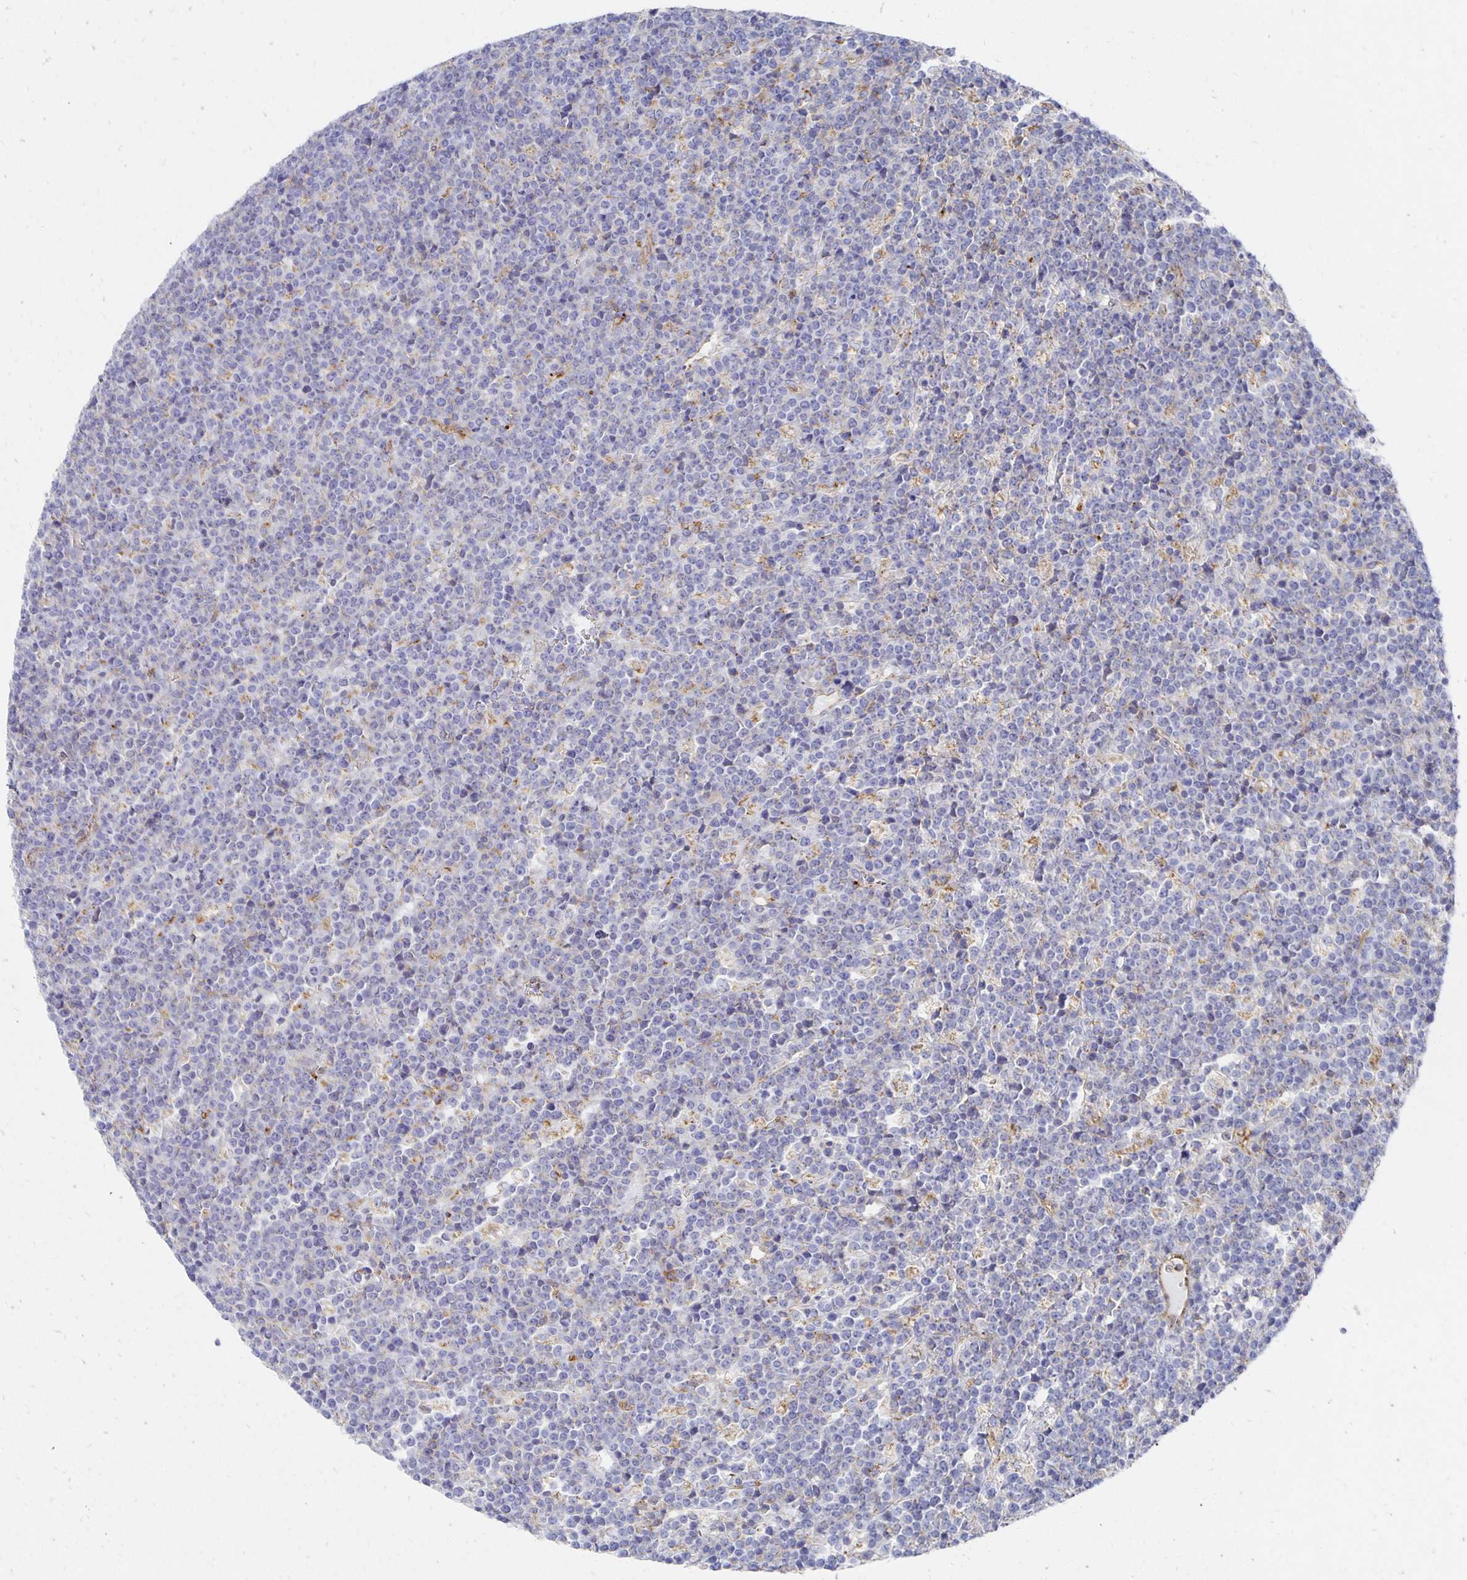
{"staining": {"intensity": "negative", "quantity": "none", "location": "none"}, "tissue": "lymphoma", "cell_type": "Tumor cells", "image_type": "cancer", "snomed": [{"axis": "morphology", "description": "Malignant lymphoma, non-Hodgkin's type, High grade"}, {"axis": "topography", "description": "Ovary"}], "caption": "Photomicrograph shows no significant protein expression in tumor cells of lymphoma.", "gene": "TAAR1", "patient": {"sex": "female", "age": 56}}